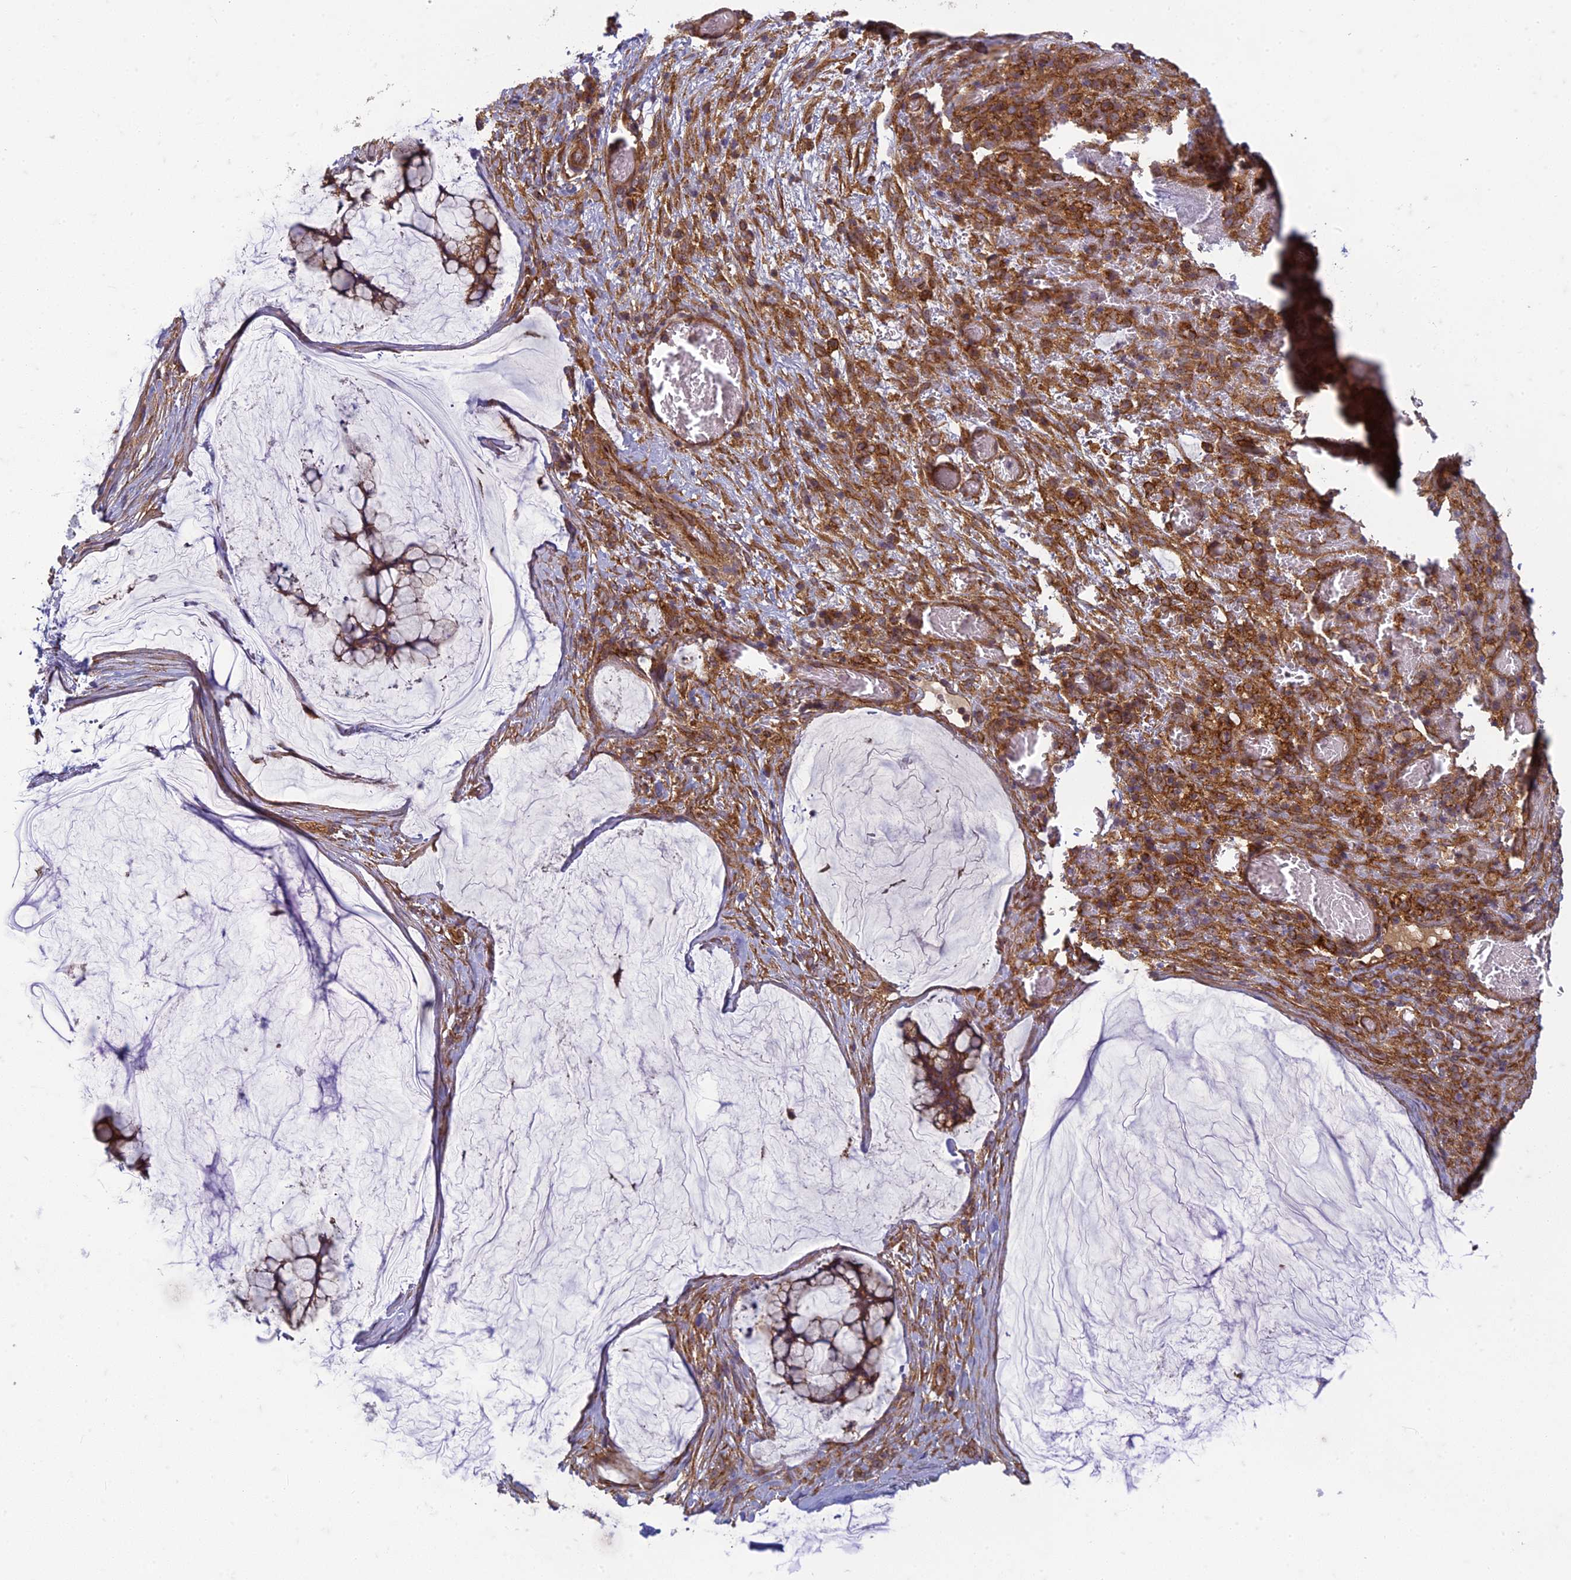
{"staining": {"intensity": "moderate", "quantity": ">75%", "location": "cytoplasmic/membranous"}, "tissue": "ovarian cancer", "cell_type": "Tumor cells", "image_type": "cancer", "snomed": [{"axis": "morphology", "description": "Cystadenocarcinoma, mucinous, NOS"}, {"axis": "topography", "description": "Ovary"}], "caption": "High-magnification brightfield microscopy of mucinous cystadenocarcinoma (ovarian) stained with DAB (3,3'-diaminobenzidine) (brown) and counterstained with hematoxylin (blue). tumor cells exhibit moderate cytoplasmic/membranous expression is identified in approximately>75% of cells.", "gene": "TCF25", "patient": {"sex": "female", "age": 42}}